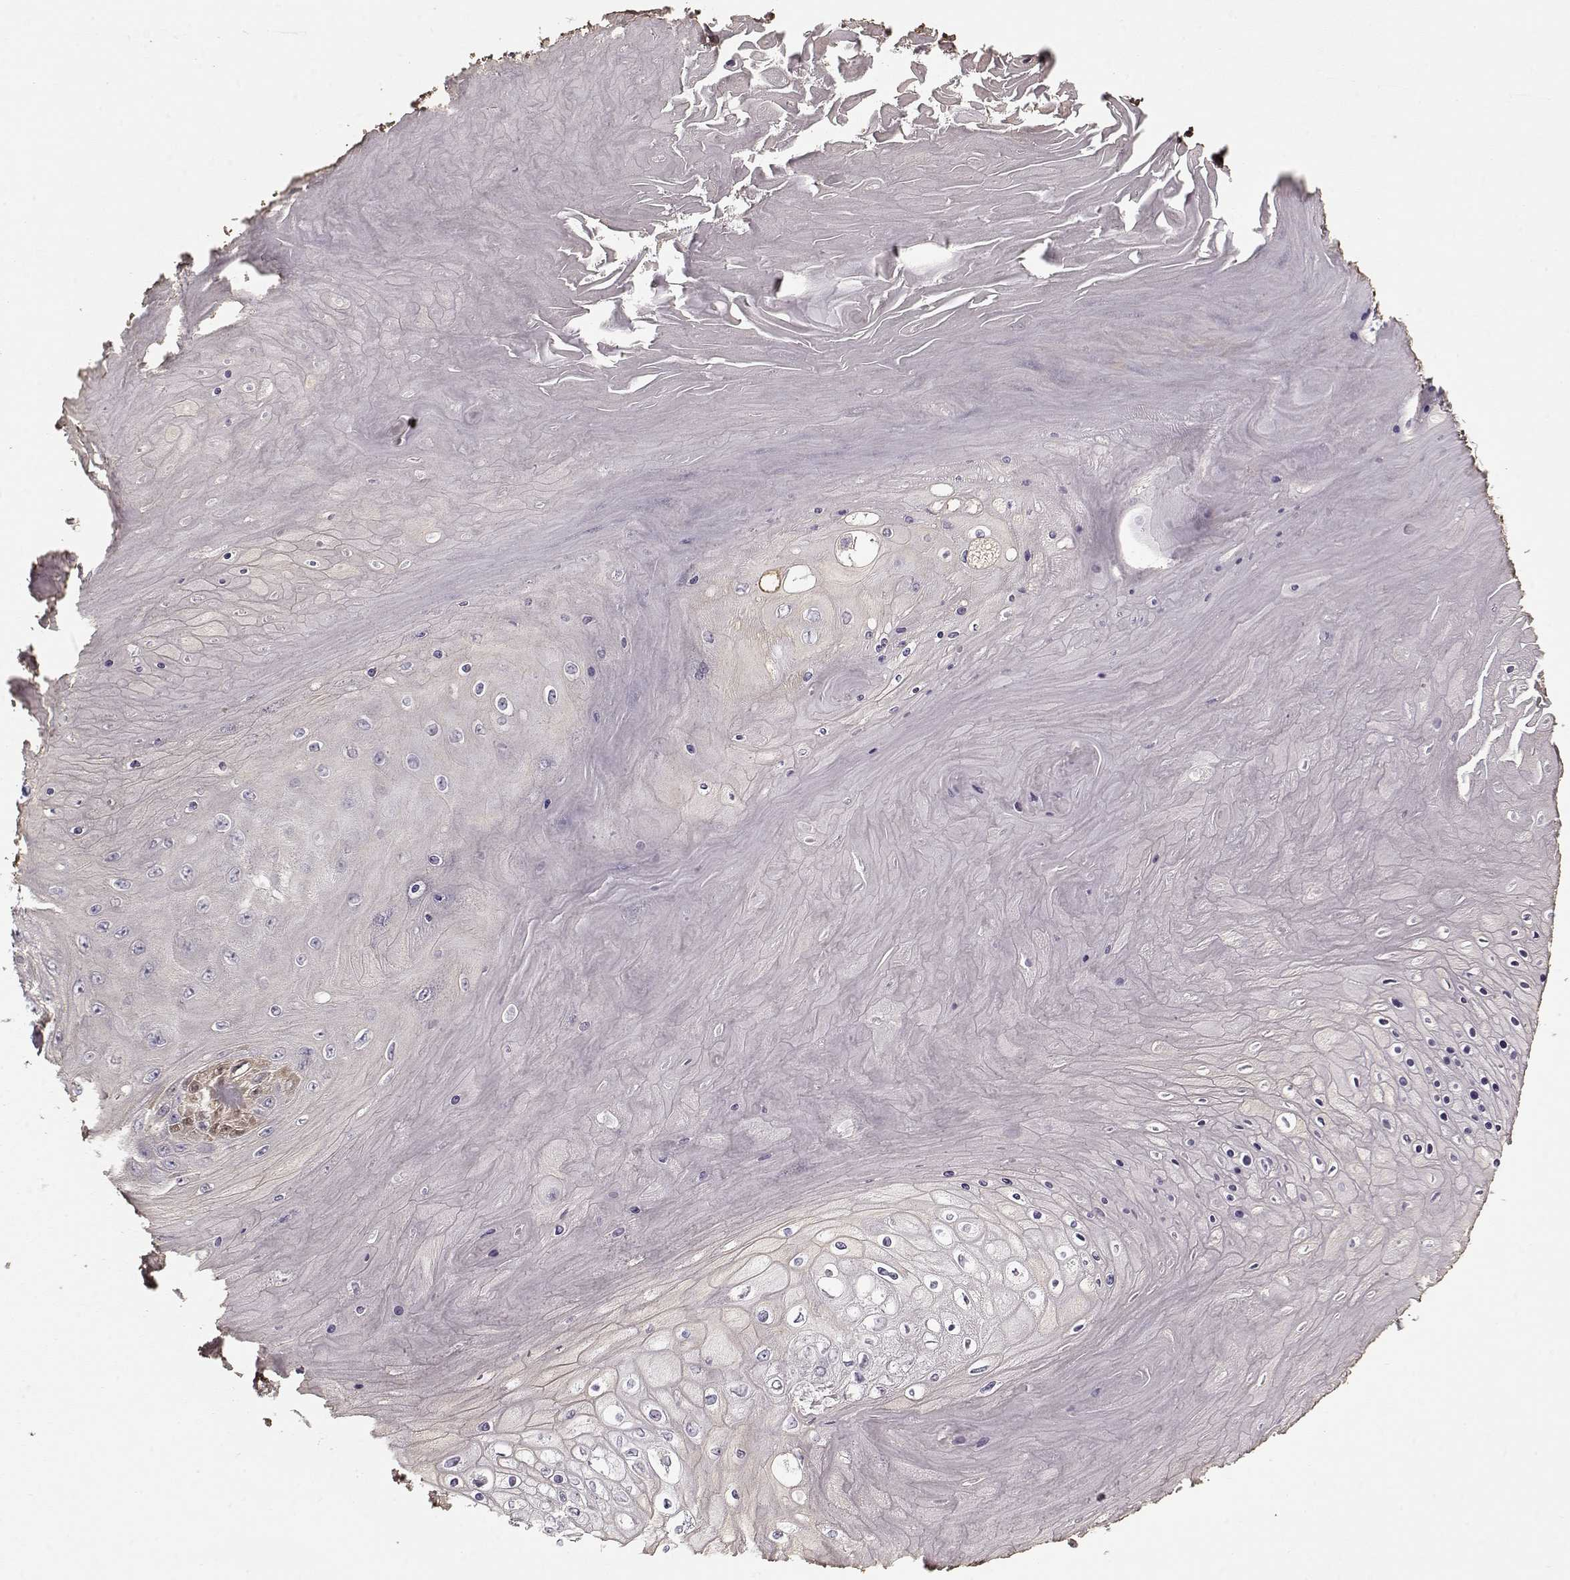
{"staining": {"intensity": "negative", "quantity": "none", "location": "none"}, "tissue": "skin cancer", "cell_type": "Tumor cells", "image_type": "cancer", "snomed": [{"axis": "morphology", "description": "Squamous cell carcinoma, NOS"}, {"axis": "topography", "description": "Skin"}], "caption": "Tumor cells are negative for protein expression in human skin squamous cell carcinoma.", "gene": "LUM", "patient": {"sex": "male", "age": 62}}